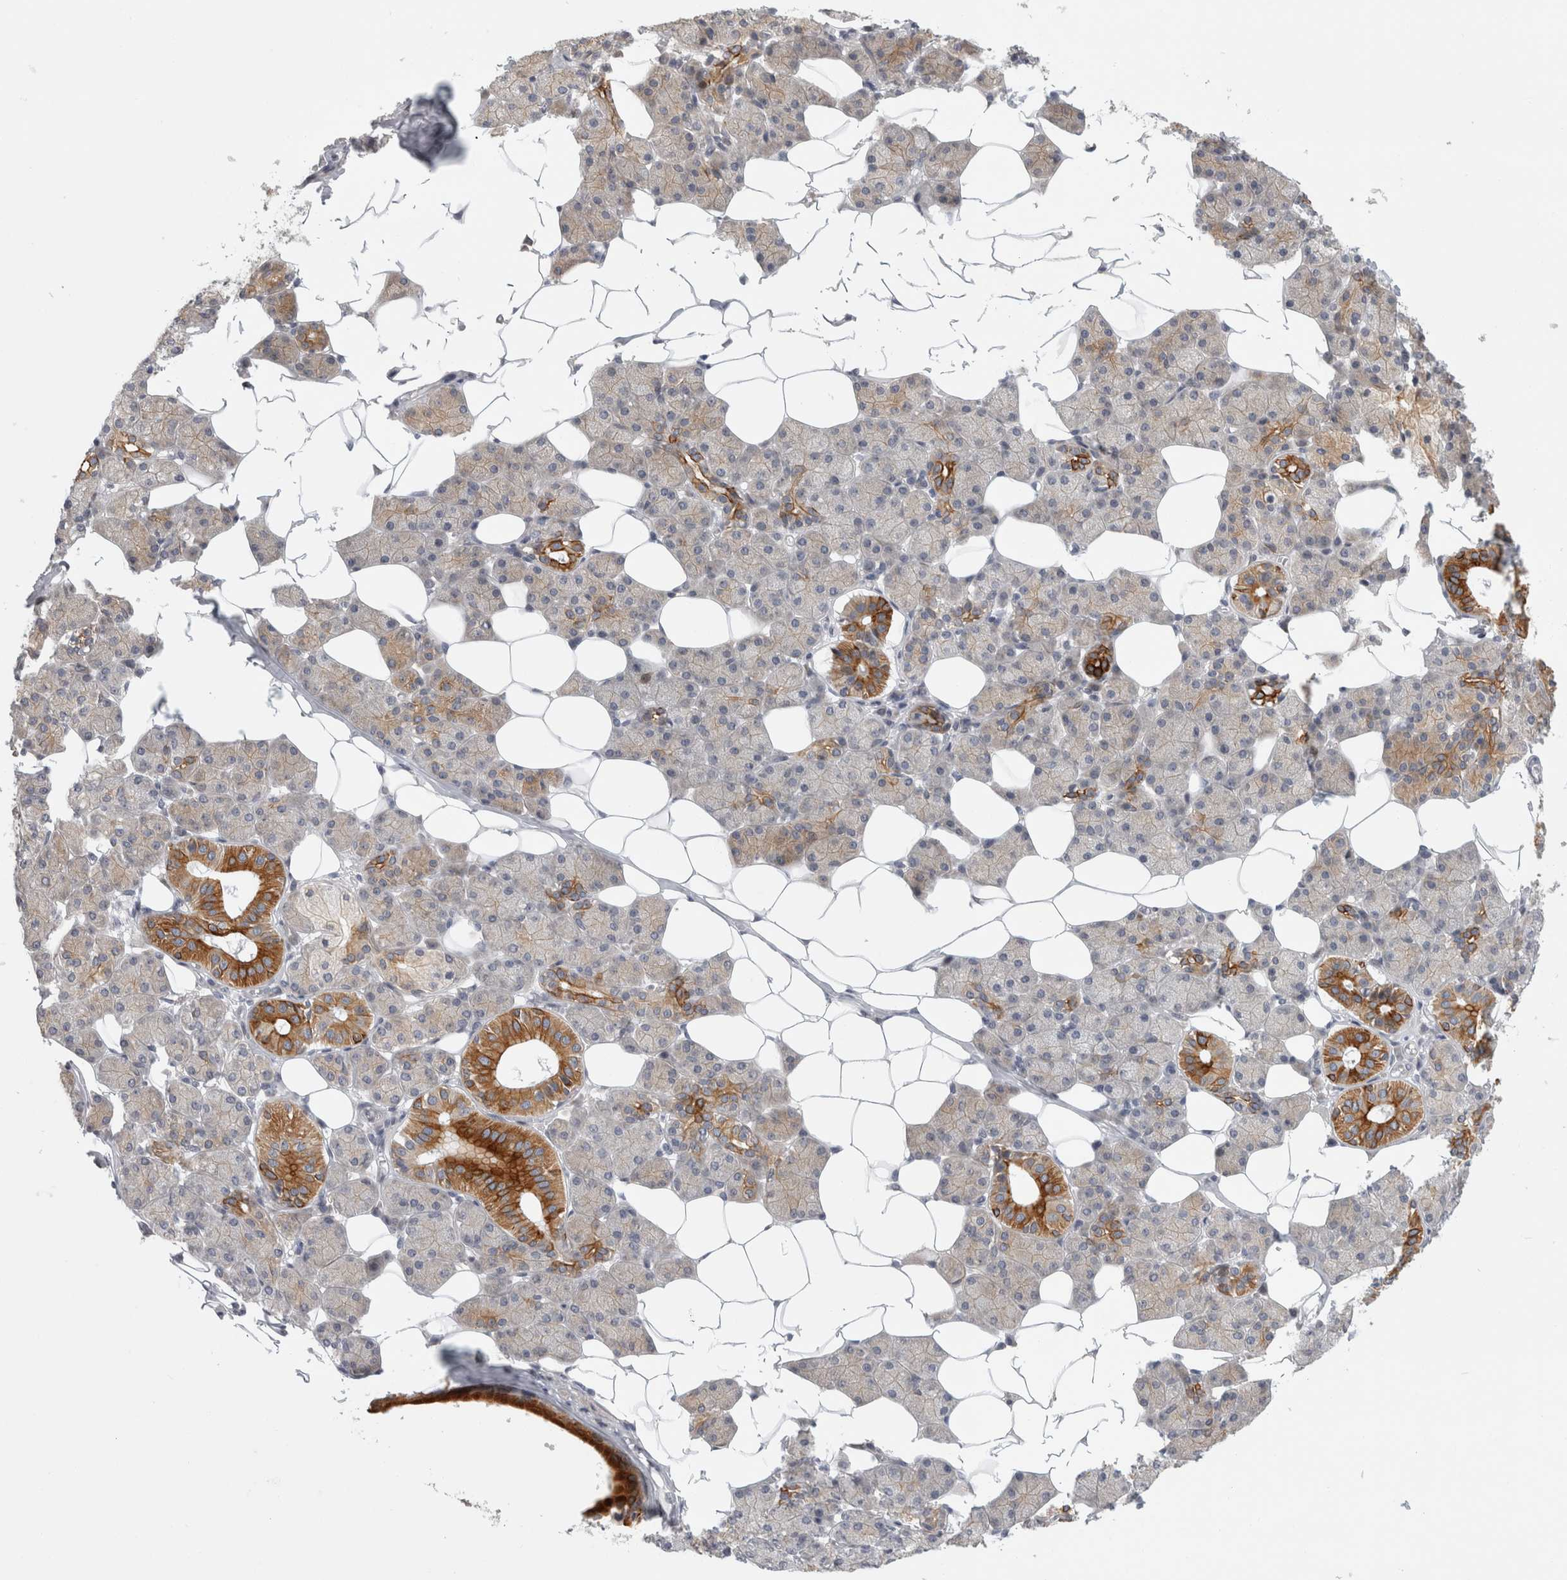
{"staining": {"intensity": "strong", "quantity": "25%-75%", "location": "cytoplasmic/membranous"}, "tissue": "salivary gland", "cell_type": "Glandular cells", "image_type": "normal", "snomed": [{"axis": "morphology", "description": "Normal tissue, NOS"}, {"axis": "topography", "description": "Salivary gland"}], "caption": "Salivary gland stained with DAB immunohistochemistry (IHC) demonstrates high levels of strong cytoplasmic/membranous expression in approximately 25%-75% of glandular cells.", "gene": "UTP25", "patient": {"sex": "female", "age": 33}}